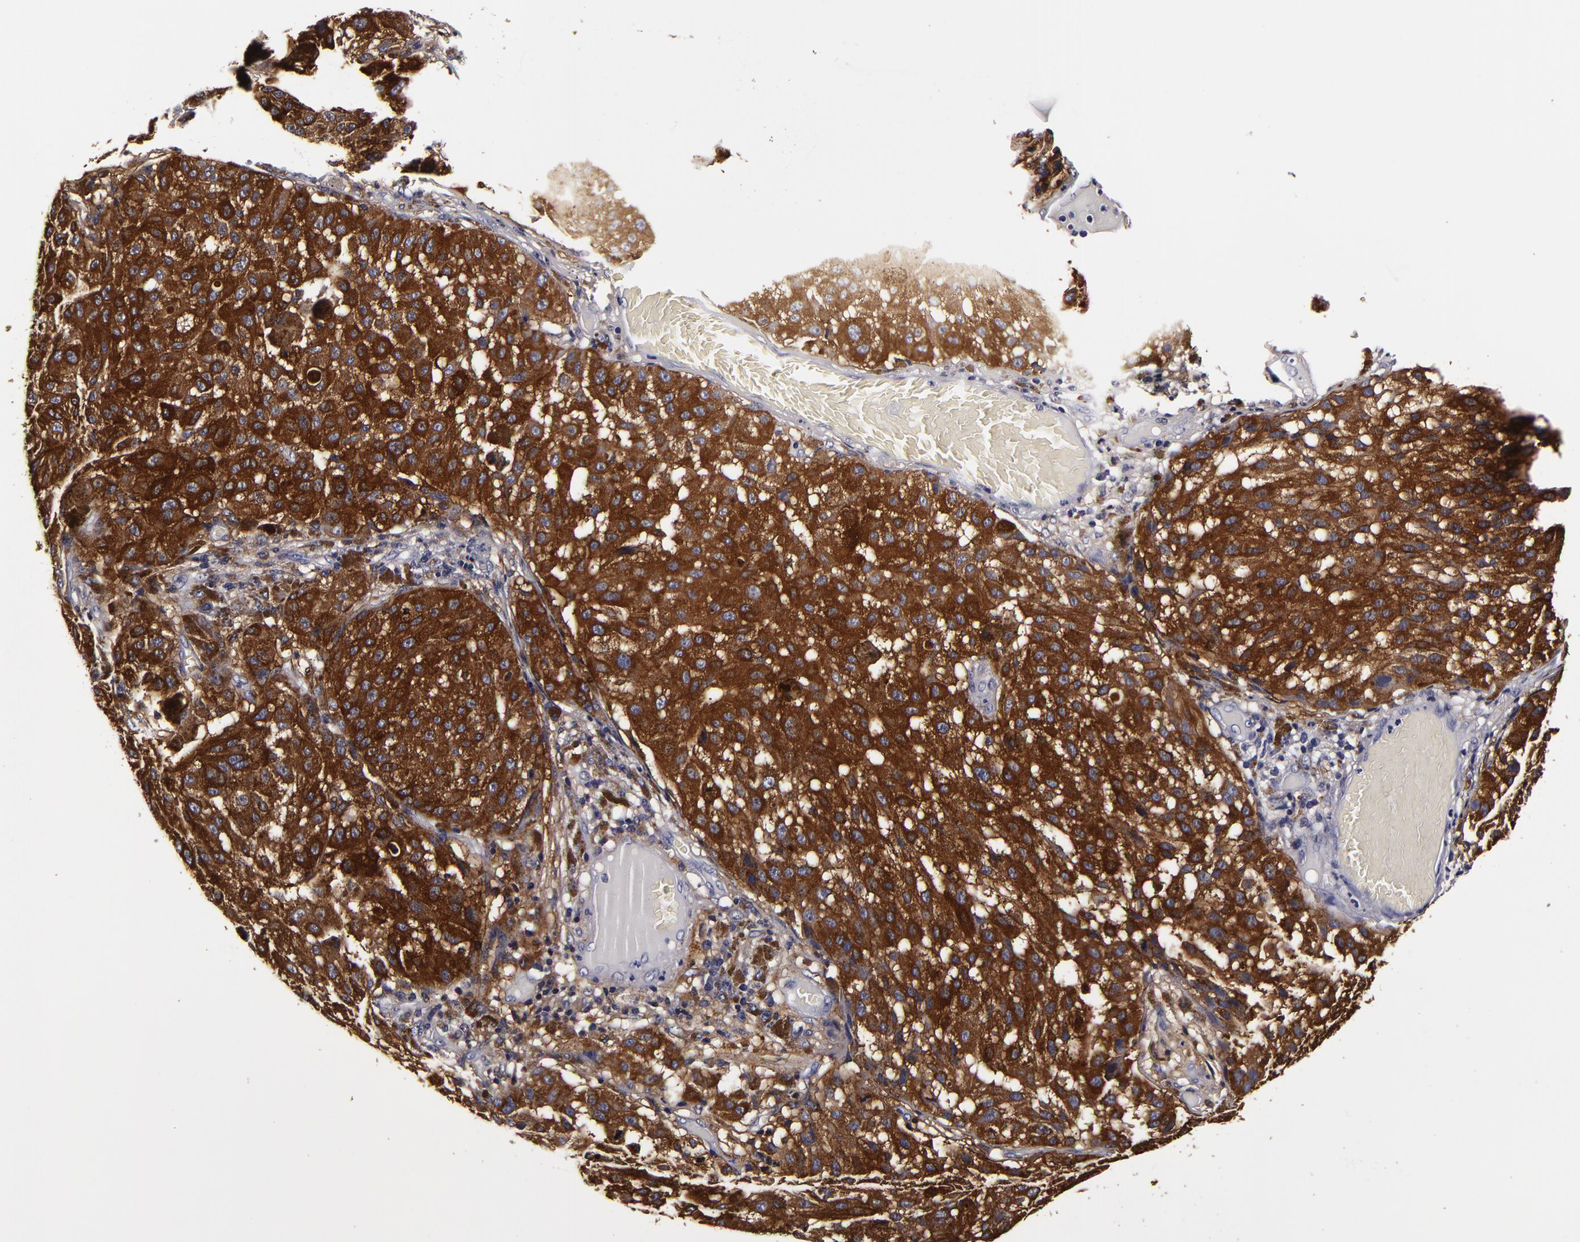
{"staining": {"intensity": "moderate", "quantity": ">75%", "location": "cytoplasmic/membranous"}, "tissue": "melanoma", "cell_type": "Tumor cells", "image_type": "cancer", "snomed": [{"axis": "morphology", "description": "Malignant melanoma, NOS"}, {"axis": "topography", "description": "Skin"}], "caption": "Immunohistochemical staining of melanoma reveals moderate cytoplasmic/membranous protein staining in approximately >75% of tumor cells.", "gene": "LGALS3BP", "patient": {"sex": "female", "age": 64}}